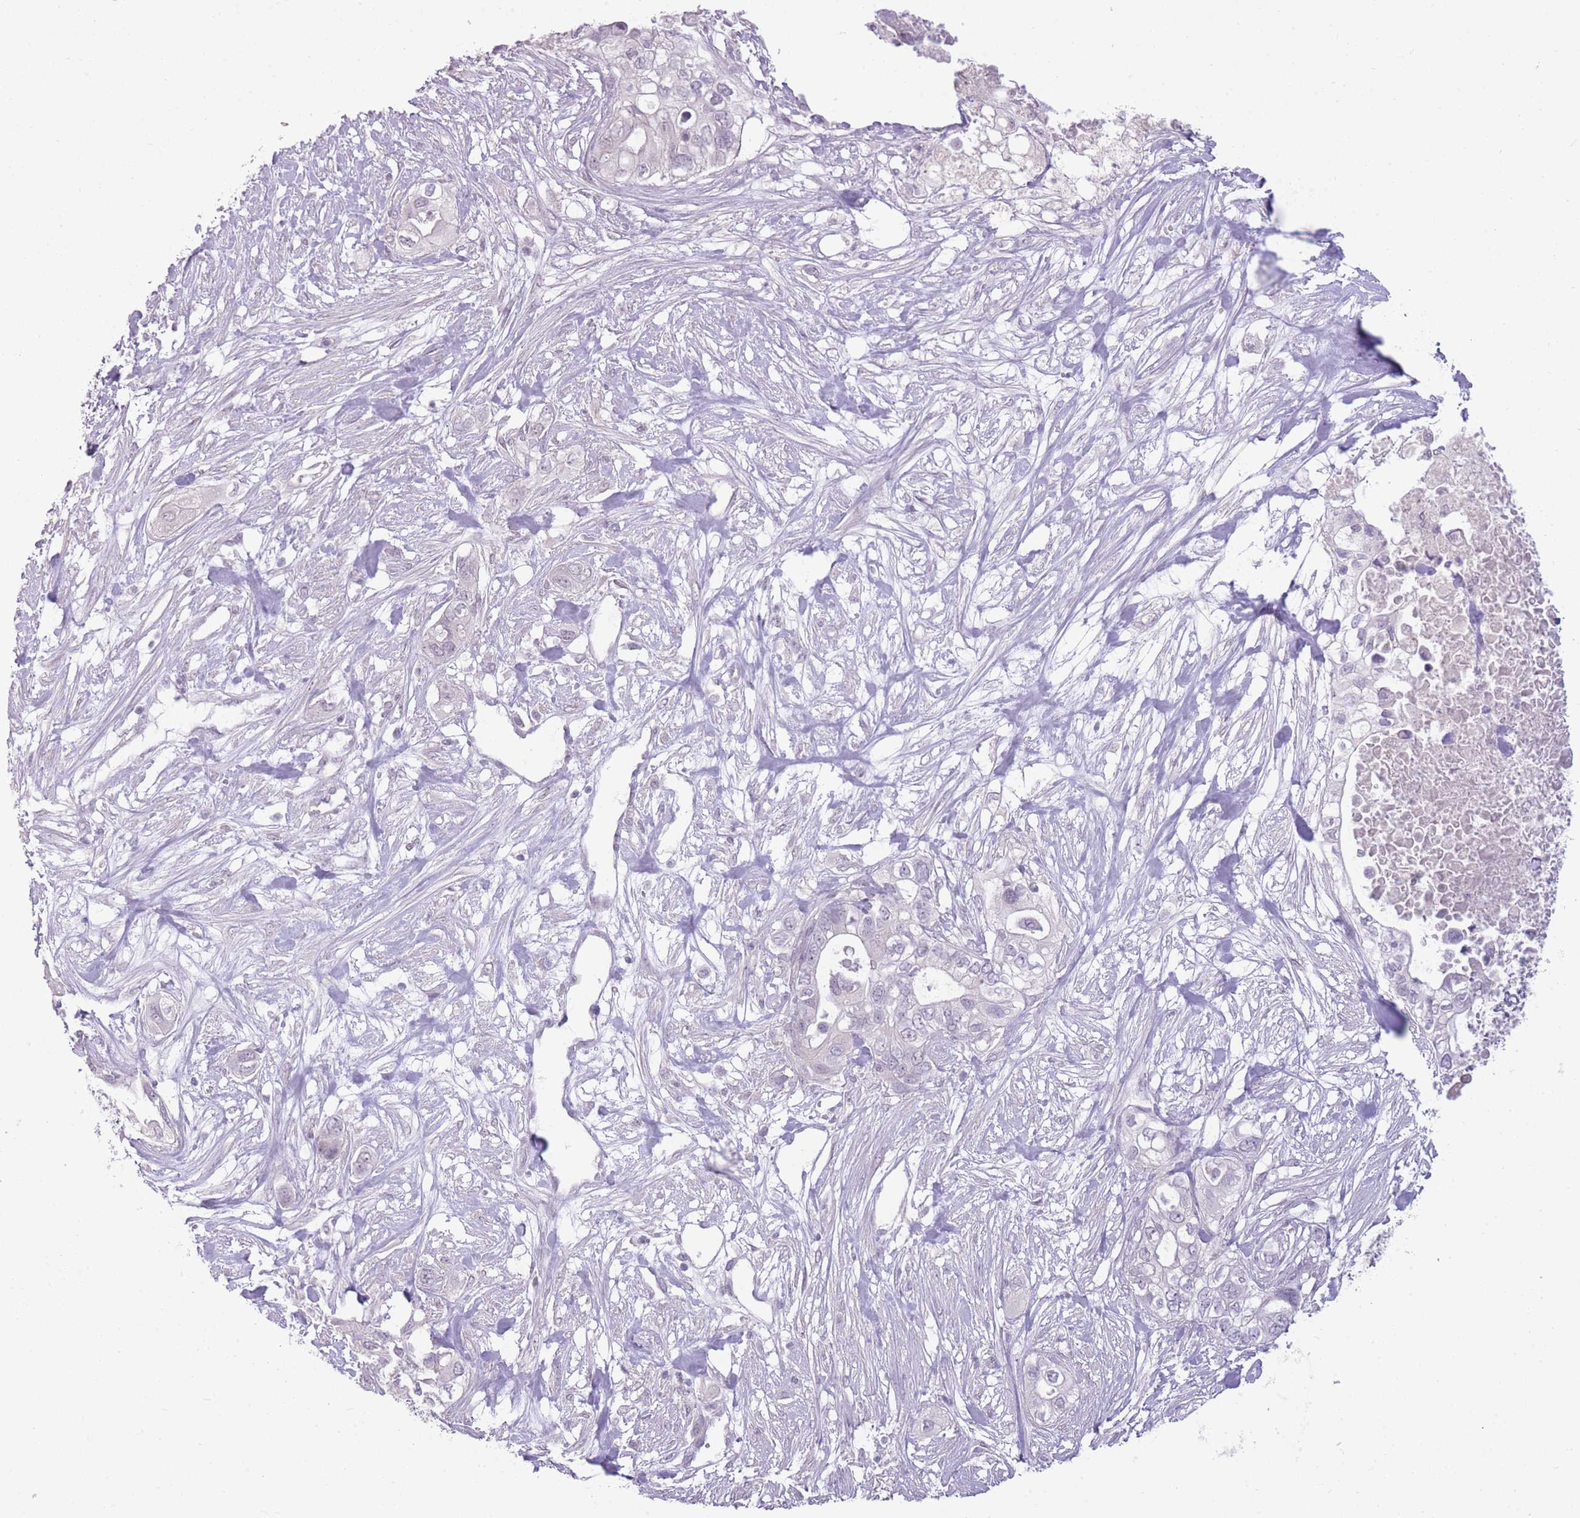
{"staining": {"intensity": "negative", "quantity": "none", "location": "none"}, "tissue": "pancreatic cancer", "cell_type": "Tumor cells", "image_type": "cancer", "snomed": [{"axis": "morphology", "description": "Adenocarcinoma, NOS"}, {"axis": "topography", "description": "Pancreas"}], "caption": "Immunohistochemistry (IHC) image of neoplastic tissue: human pancreatic cancer stained with DAB (3,3'-diaminobenzidine) demonstrates no significant protein staining in tumor cells.", "gene": "ZBTB24", "patient": {"sex": "female", "age": 63}}